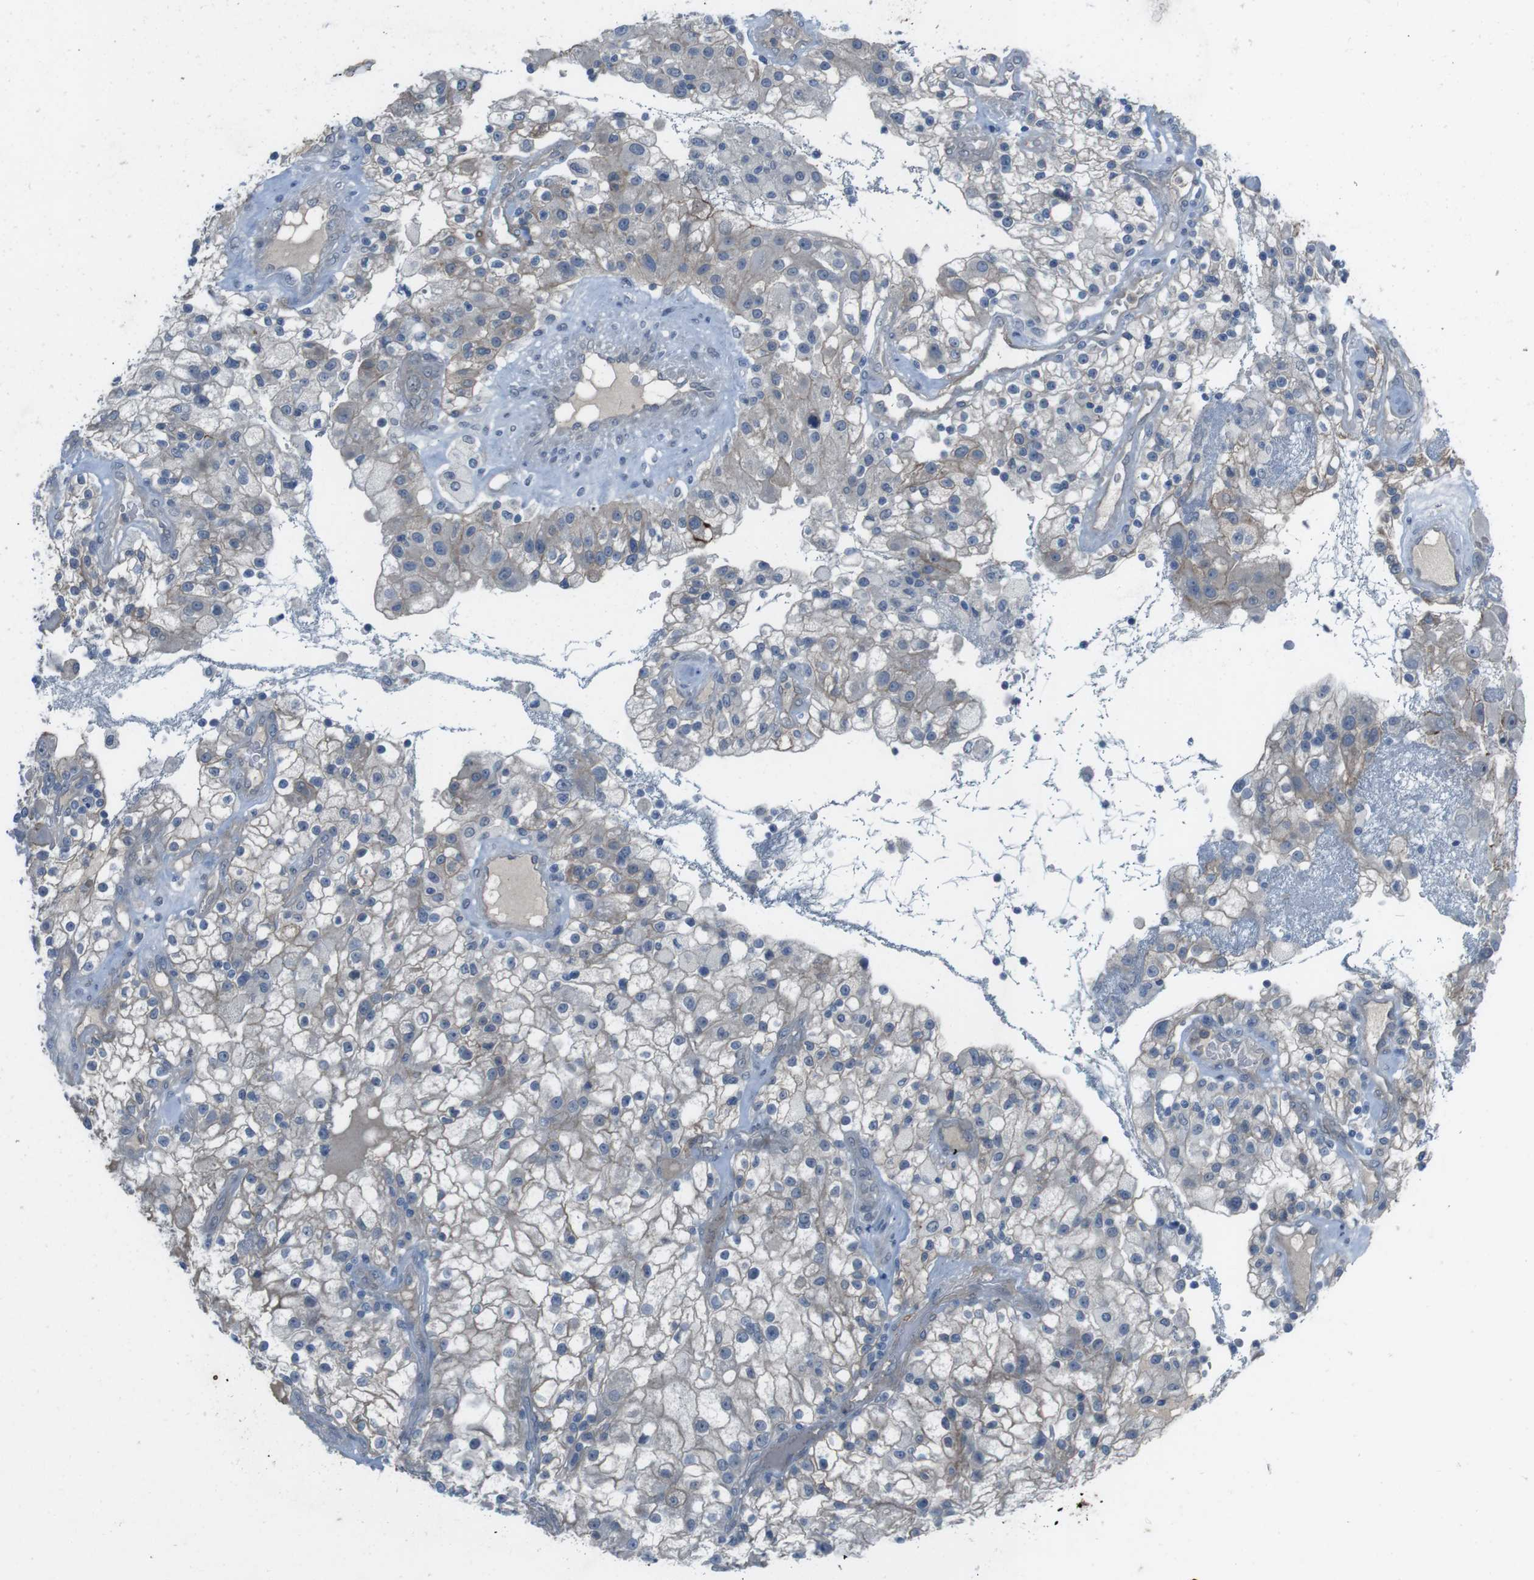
{"staining": {"intensity": "weak", "quantity": "<25%", "location": "cytoplasmic/membranous"}, "tissue": "renal cancer", "cell_type": "Tumor cells", "image_type": "cancer", "snomed": [{"axis": "morphology", "description": "Adenocarcinoma, NOS"}, {"axis": "topography", "description": "Kidney"}], "caption": "Photomicrograph shows no protein expression in tumor cells of renal cancer (adenocarcinoma) tissue.", "gene": "ANK2", "patient": {"sex": "female", "age": 52}}